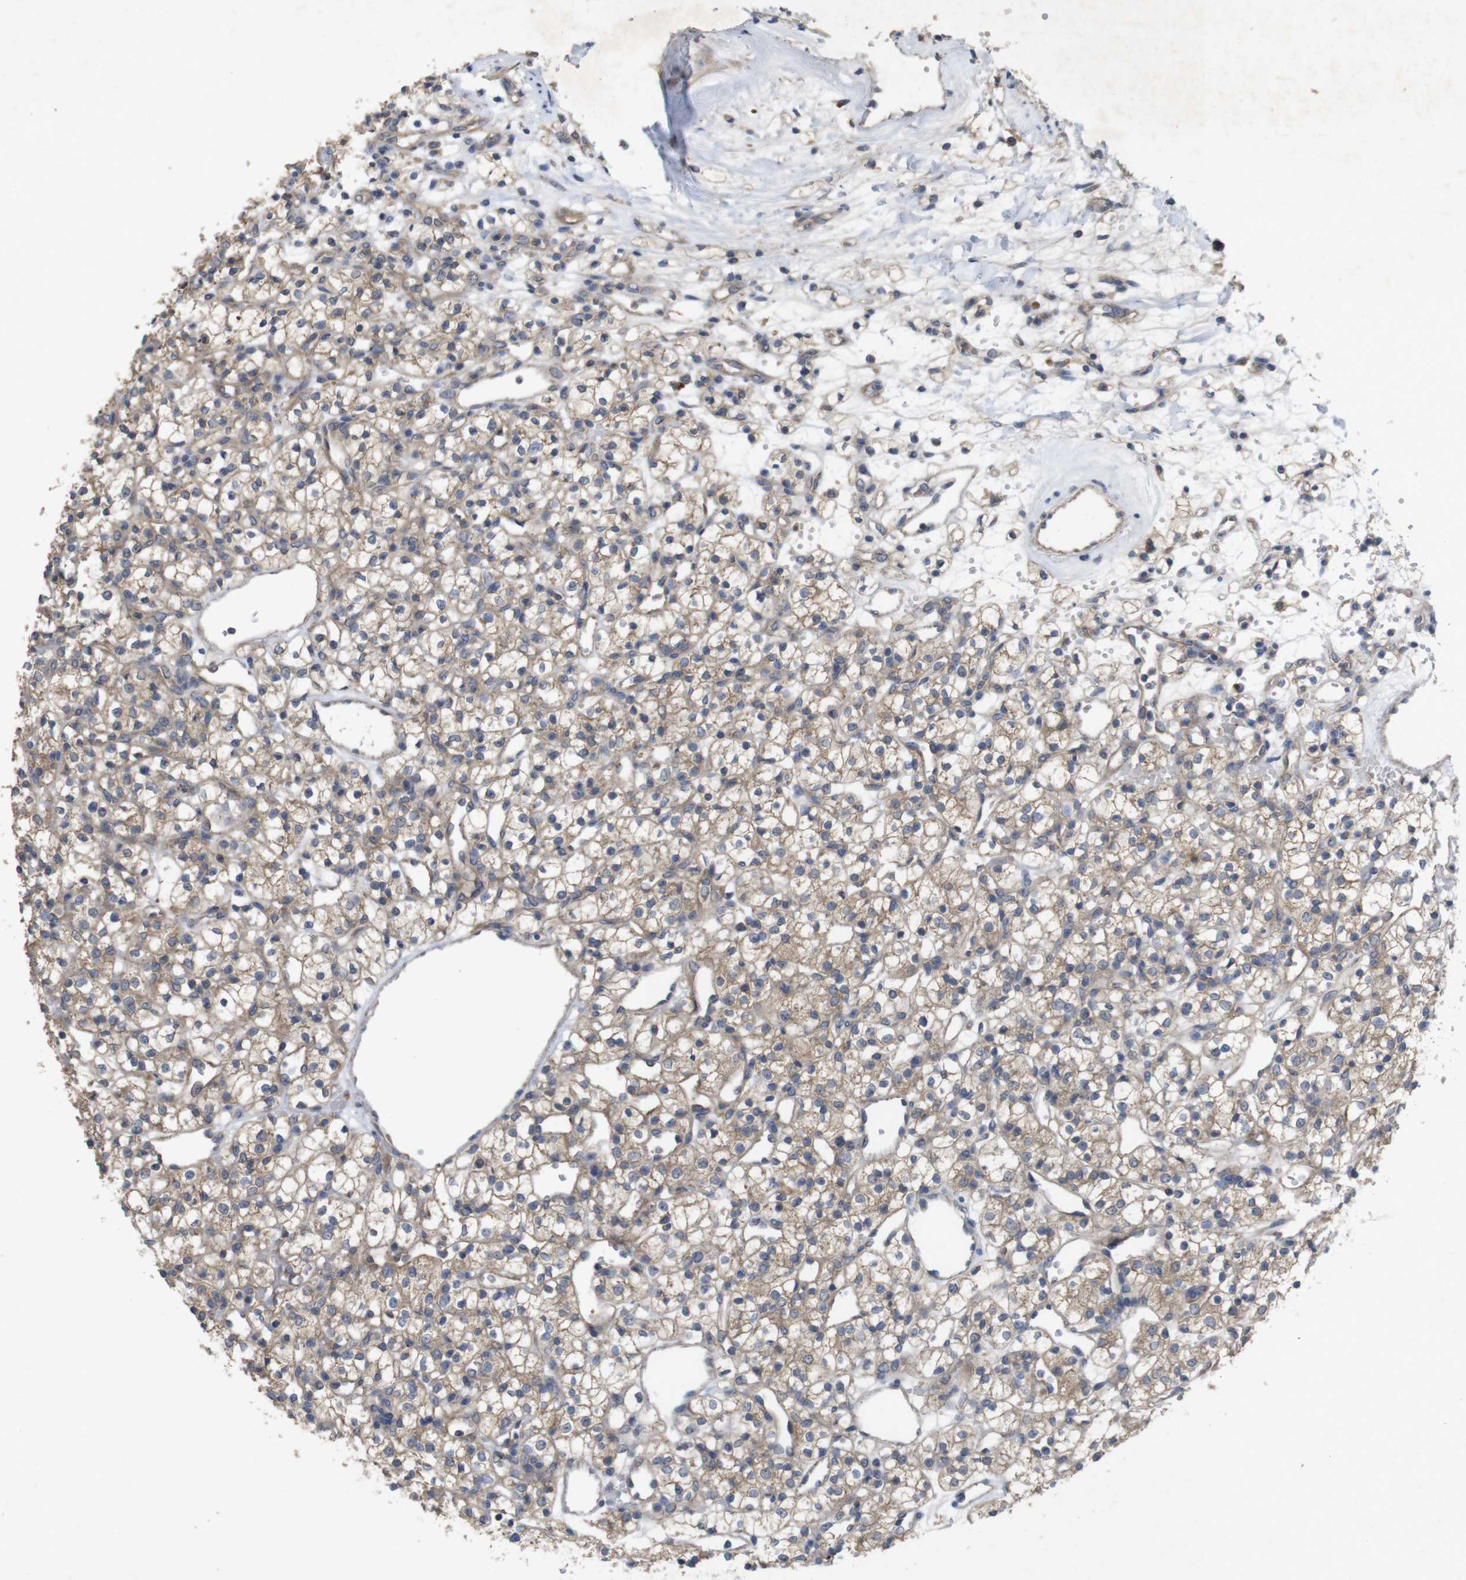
{"staining": {"intensity": "weak", "quantity": ">75%", "location": "cytoplasmic/membranous"}, "tissue": "renal cancer", "cell_type": "Tumor cells", "image_type": "cancer", "snomed": [{"axis": "morphology", "description": "Adenocarcinoma, NOS"}, {"axis": "topography", "description": "Kidney"}], "caption": "Immunohistochemical staining of human renal adenocarcinoma demonstrates low levels of weak cytoplasmic/membranous protein positivity in about >75% of tumor cells.", "gene": "KCNS3", "patient": {"sex": "female", "age": 60}}